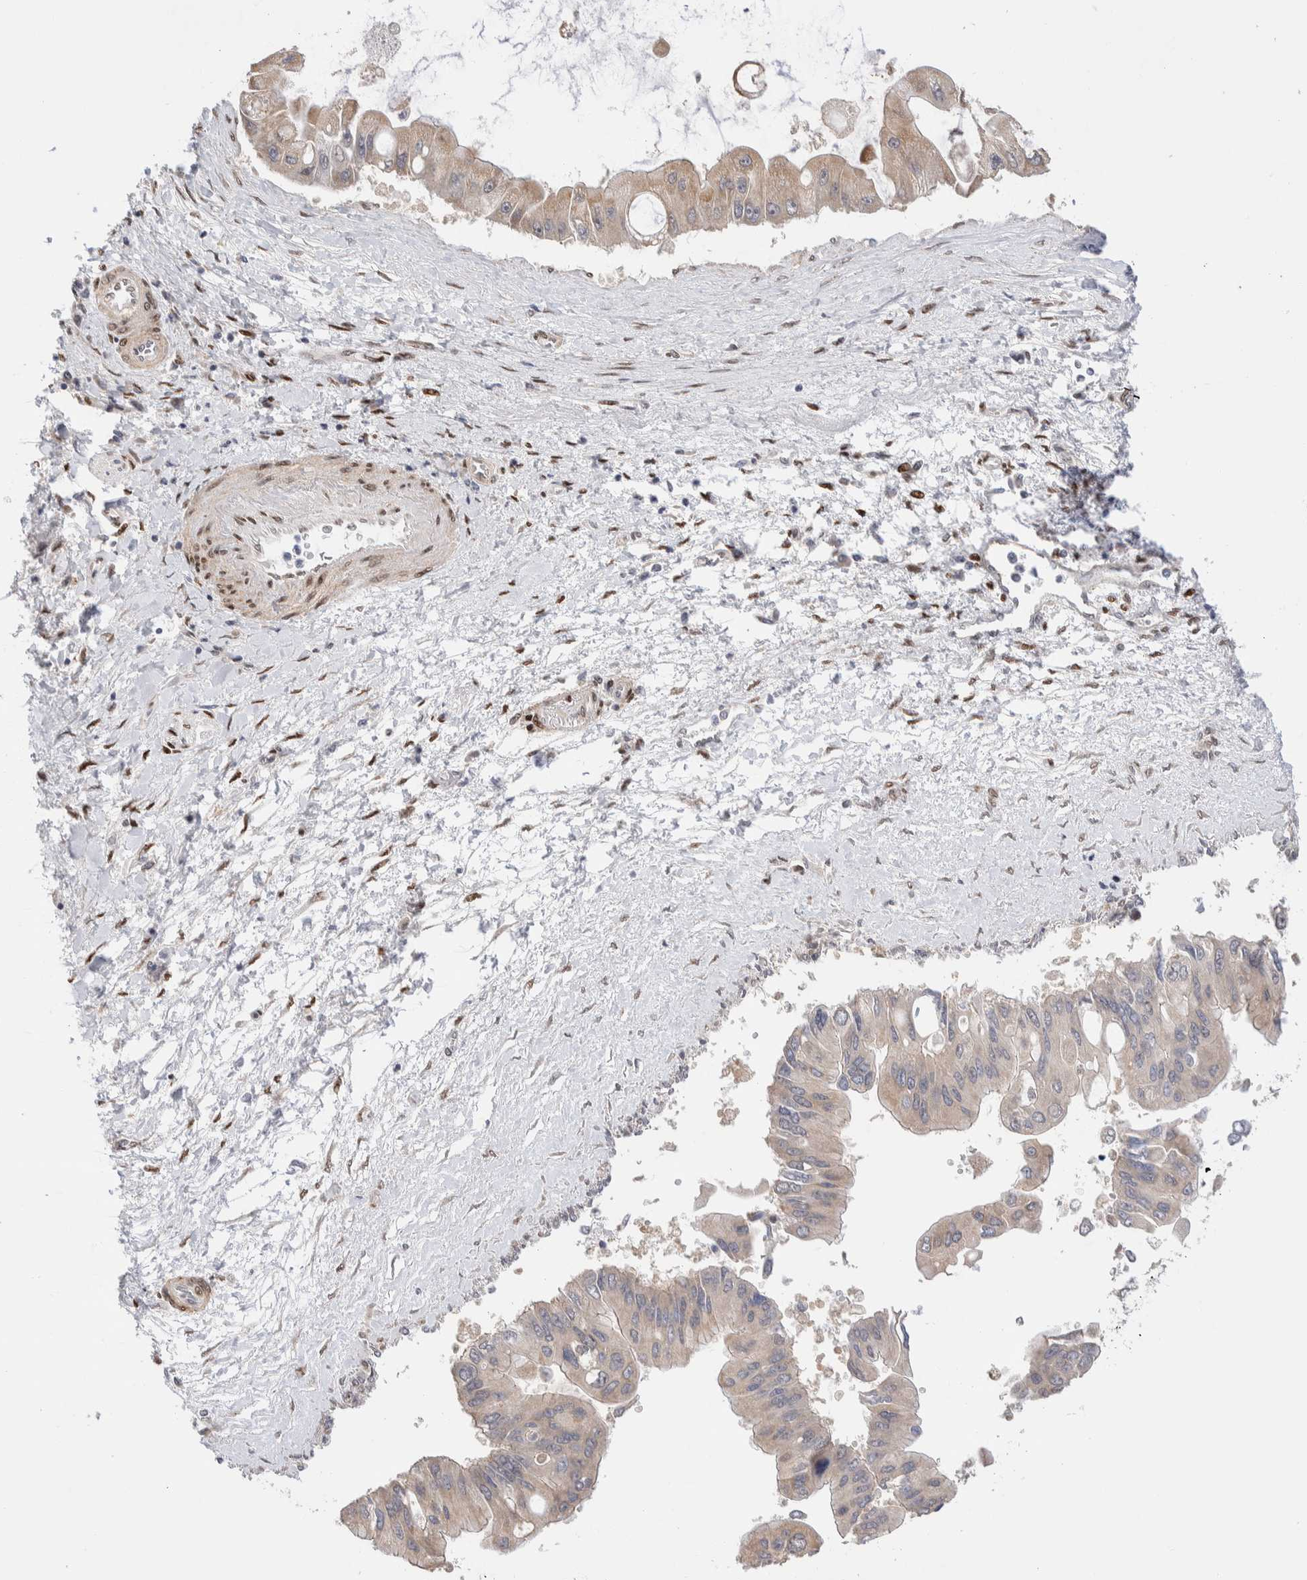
{"staining": {"intensity": "weak", "quantity": "25%-75%", "location": "cytoplasmic/membranous"}, "tissue": "liver cancer", "cell_type": "Tumor cells", "image_type": "cancer", "snomed": [{"axis": "morphology", "description": "Cholangiocarcinoma"}, {"axis": "topography", "description": "Liver"}], "caption": "A histopathology image showing weak cytoplasmic/membranous expression in about 25%-75% of tumor cells in liver cancer, as visualized by brown immunohistochemical staining.", "gene": "NSMAF", "patient": {"sex": "male", "age": 50}}